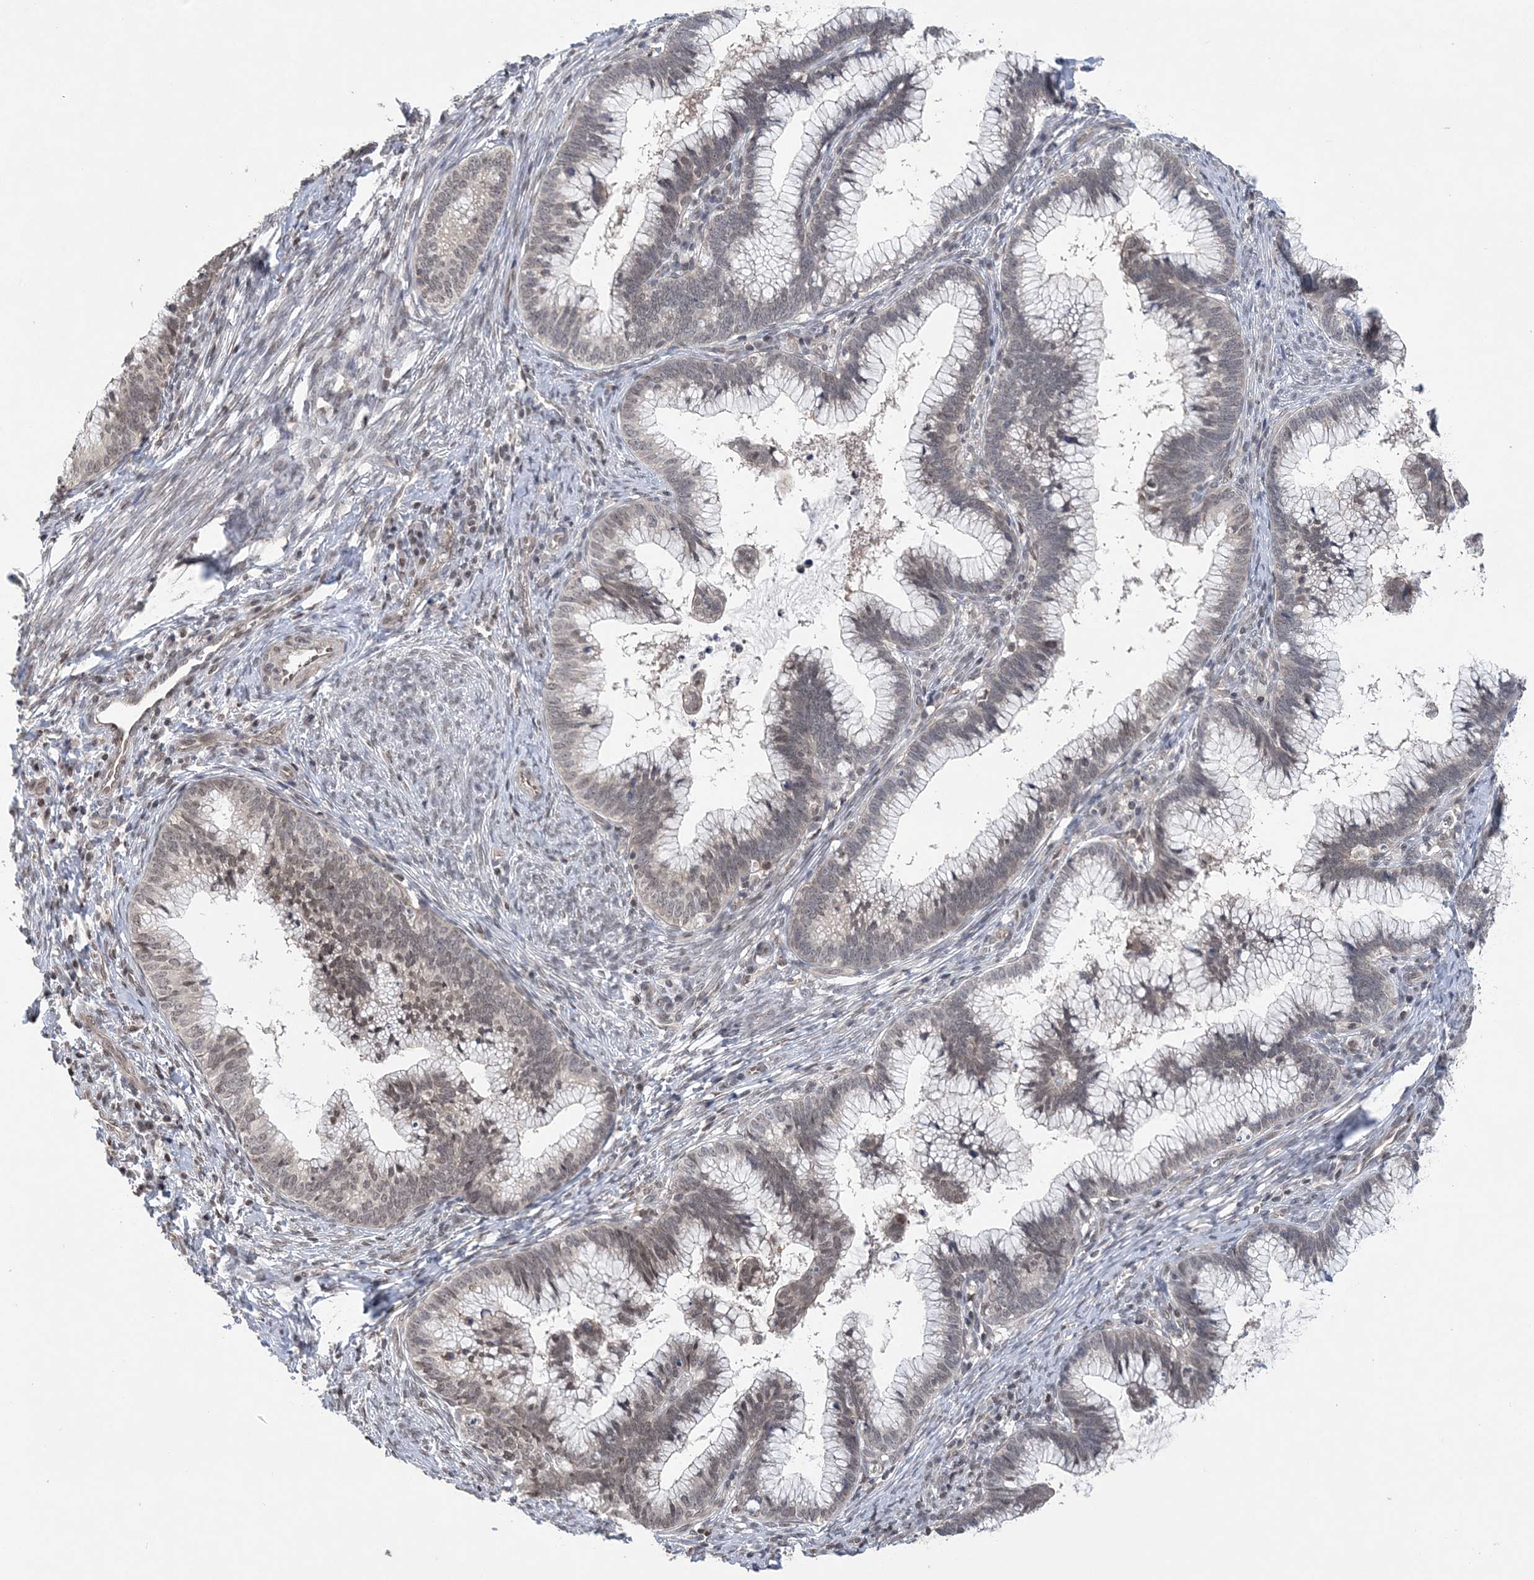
{"staining": {"intensity": "weak", "quantity": "25%-75%", "location": "cytoplasmic/membranous,nuclear"}, "tissue": "cervical cancer", "cell_type": "Tumor cells", "image_type": "cancer", "snomed": [{"axis": "morphology", "description": "Adenocarcinoma, NOS"}, {"axis": "topography", "description": "Cervix"}], "caption": "Weak cytoplasmic/membranous and nuclear staining is appreciated in approximately 25%-75% of tumor cells in cervical cancer (adenocarcinoma). The staining was performed using DAB (3,3'-diaminobenzidine), with brown indicating positive protein expression. Nuclei are stained blue with hematoxylin.", "gene": "CCDC152", "patient": {"sex": "female", "age": 36}}